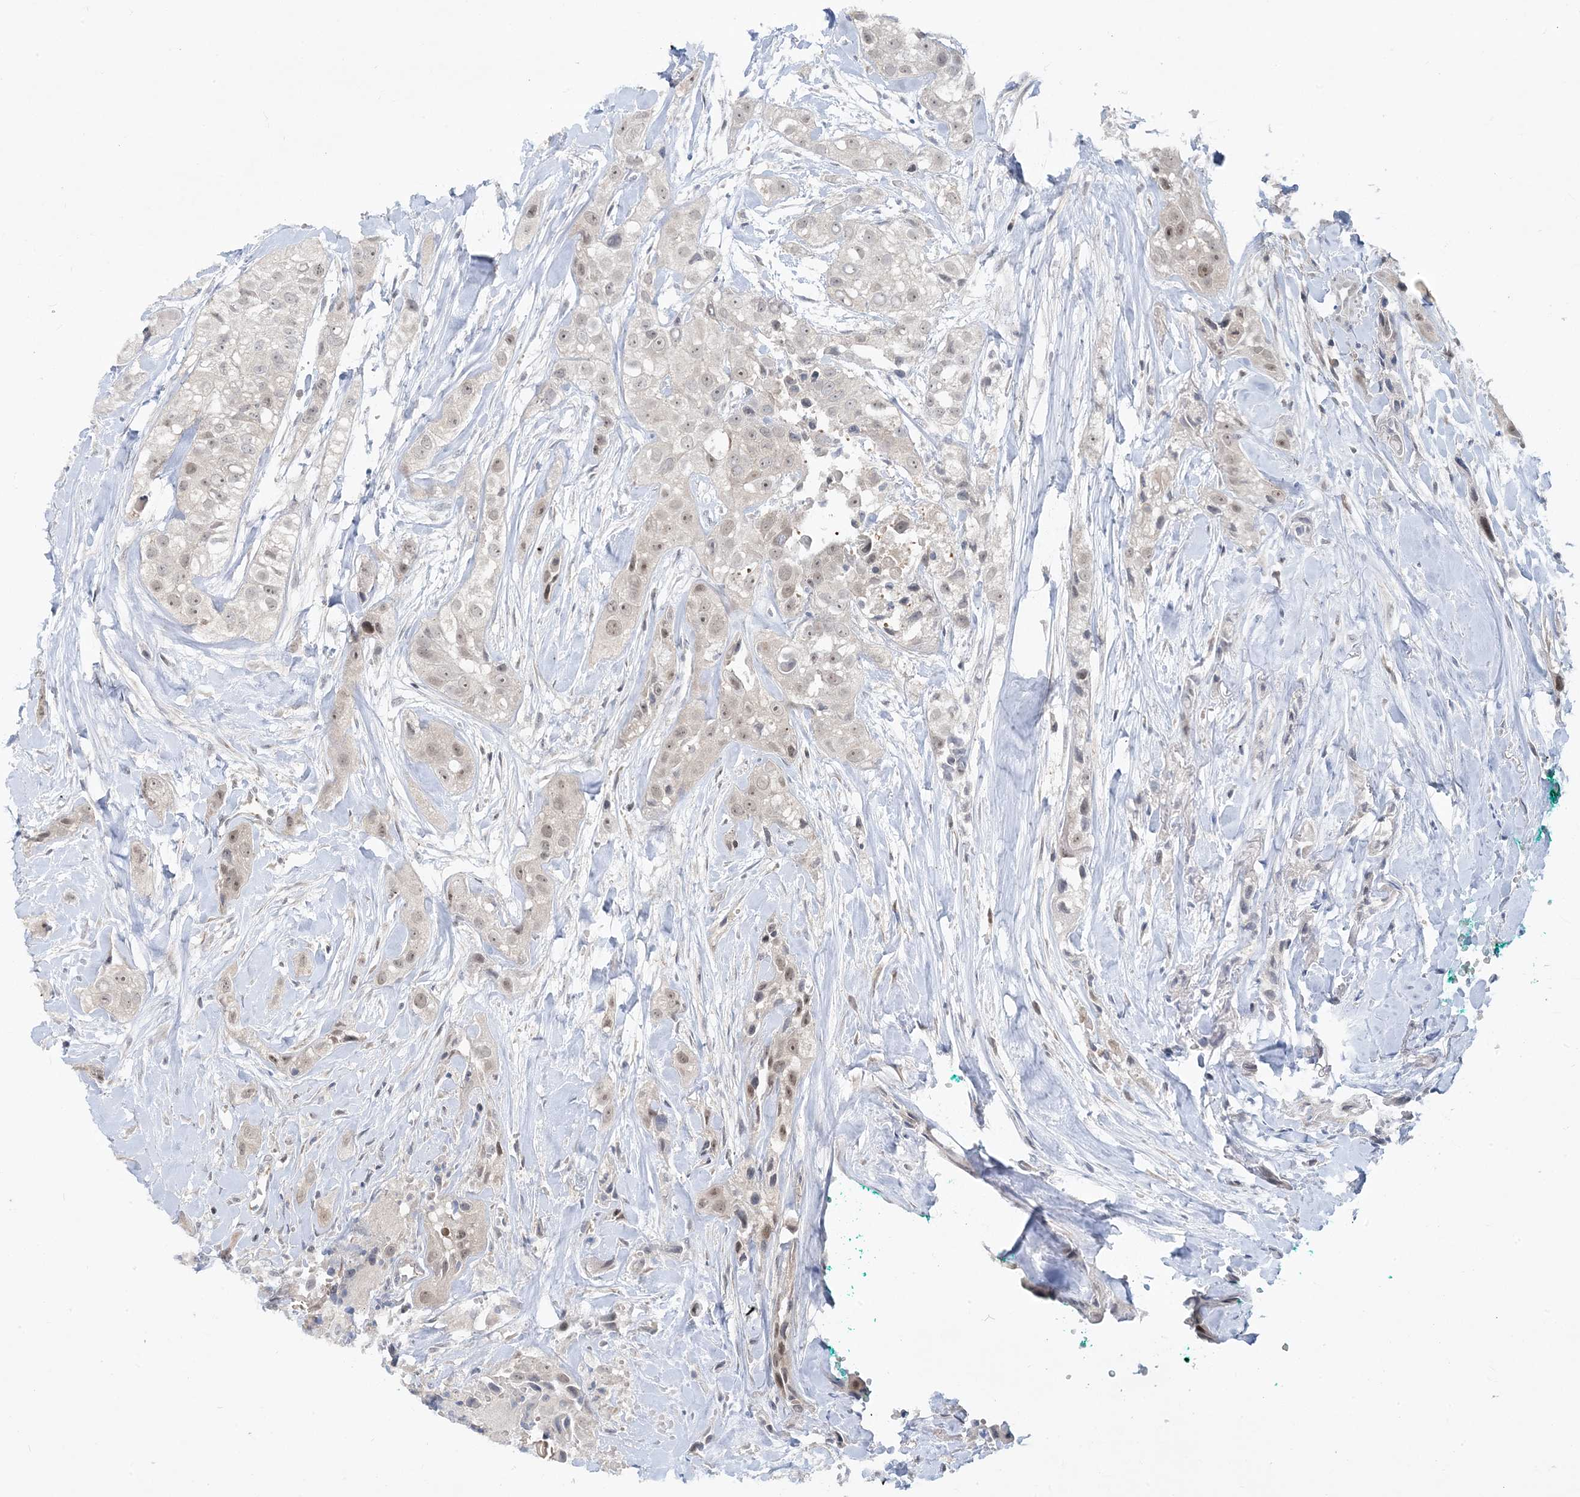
{"staining": {"intensity": "moderate", "quantity": "25%-75%", "location": "nuclear"}, "tissue": "head and neck cancer", "cell_type": "Tumor cells", "image_type": "cancer", "snomed": [{"axis": "morphology", "description": "Normal tissue, NOS"}, {"axis": "morphology", "description": "Squamous cell carcinoma, NOS"}, {"axis": "topography", "description": "Skeletal muscle"}, {"axis": "topography", "description": "Head-Neck"}], "caption": "Tumor cells reveal medium levels of moderate nuclear expression in approximately 25%-75% of cells in squamous cell carcinoma (head and neck).", "gene": "LEXM", "patient": {"sex": "male", "age": 51}}